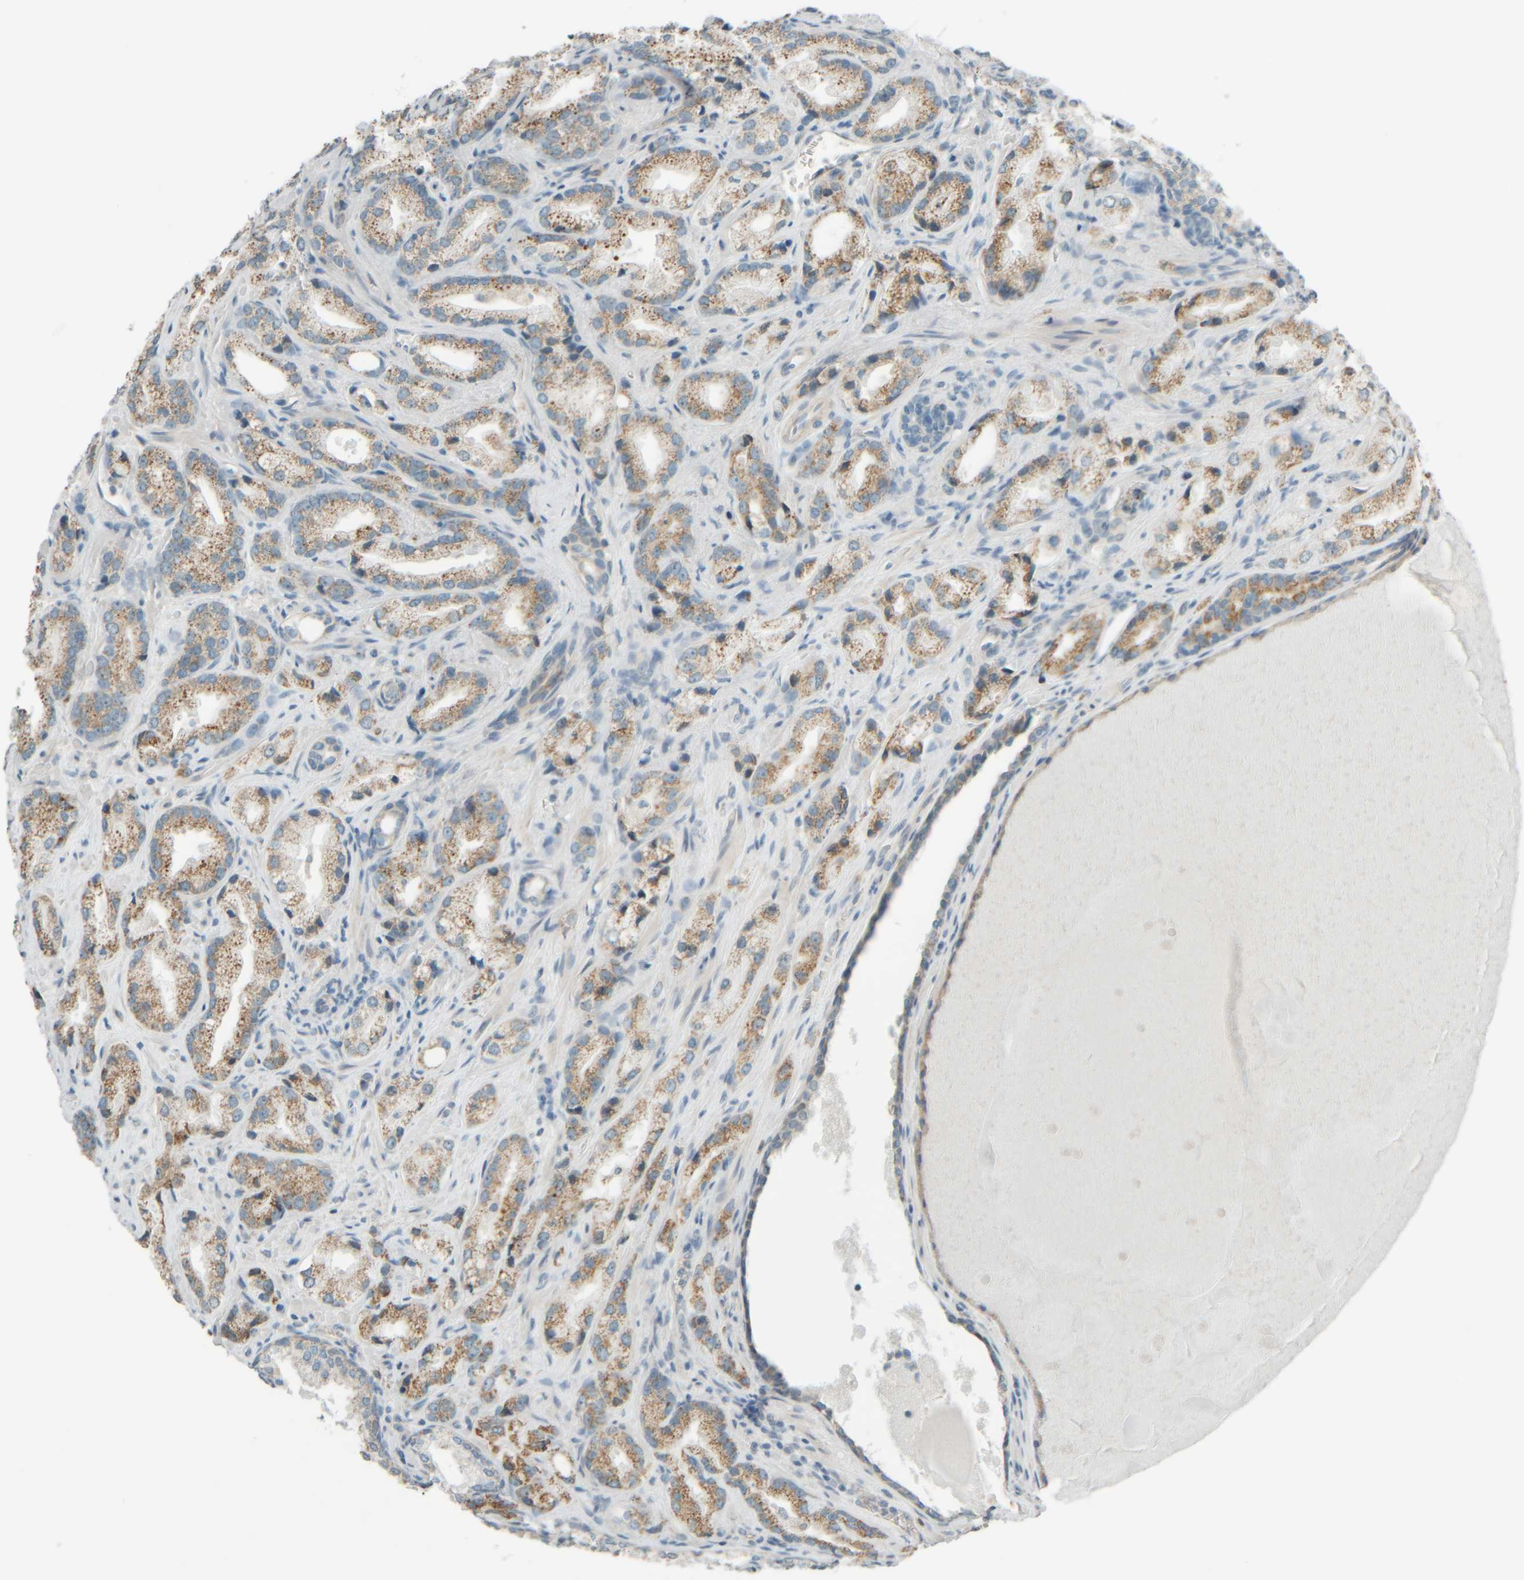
{"staining": {"intensity": "moderate", "quantity": ">75%", "location": "cytoplasmic/membranous"}, "tissue": "prostate cancer", "cell_type": "Tumor cells", "image_type": "cancer", "snomed": [{"axis": "morphology", "description": "Adenocarcinoma, High grade"}, {"axis": "topography", "description": "Prostate"}], "caption": "IHC of human prostate high-grade adenocarcinoma demonstrates medium levels of moderate cytoplasmic/membranous staining in approximately >75% of tumor cells. Nuclei are stained in blue.", "gene": "PTGES3L-AARSD1", "patient": {"sex": "male", "age": 63}}